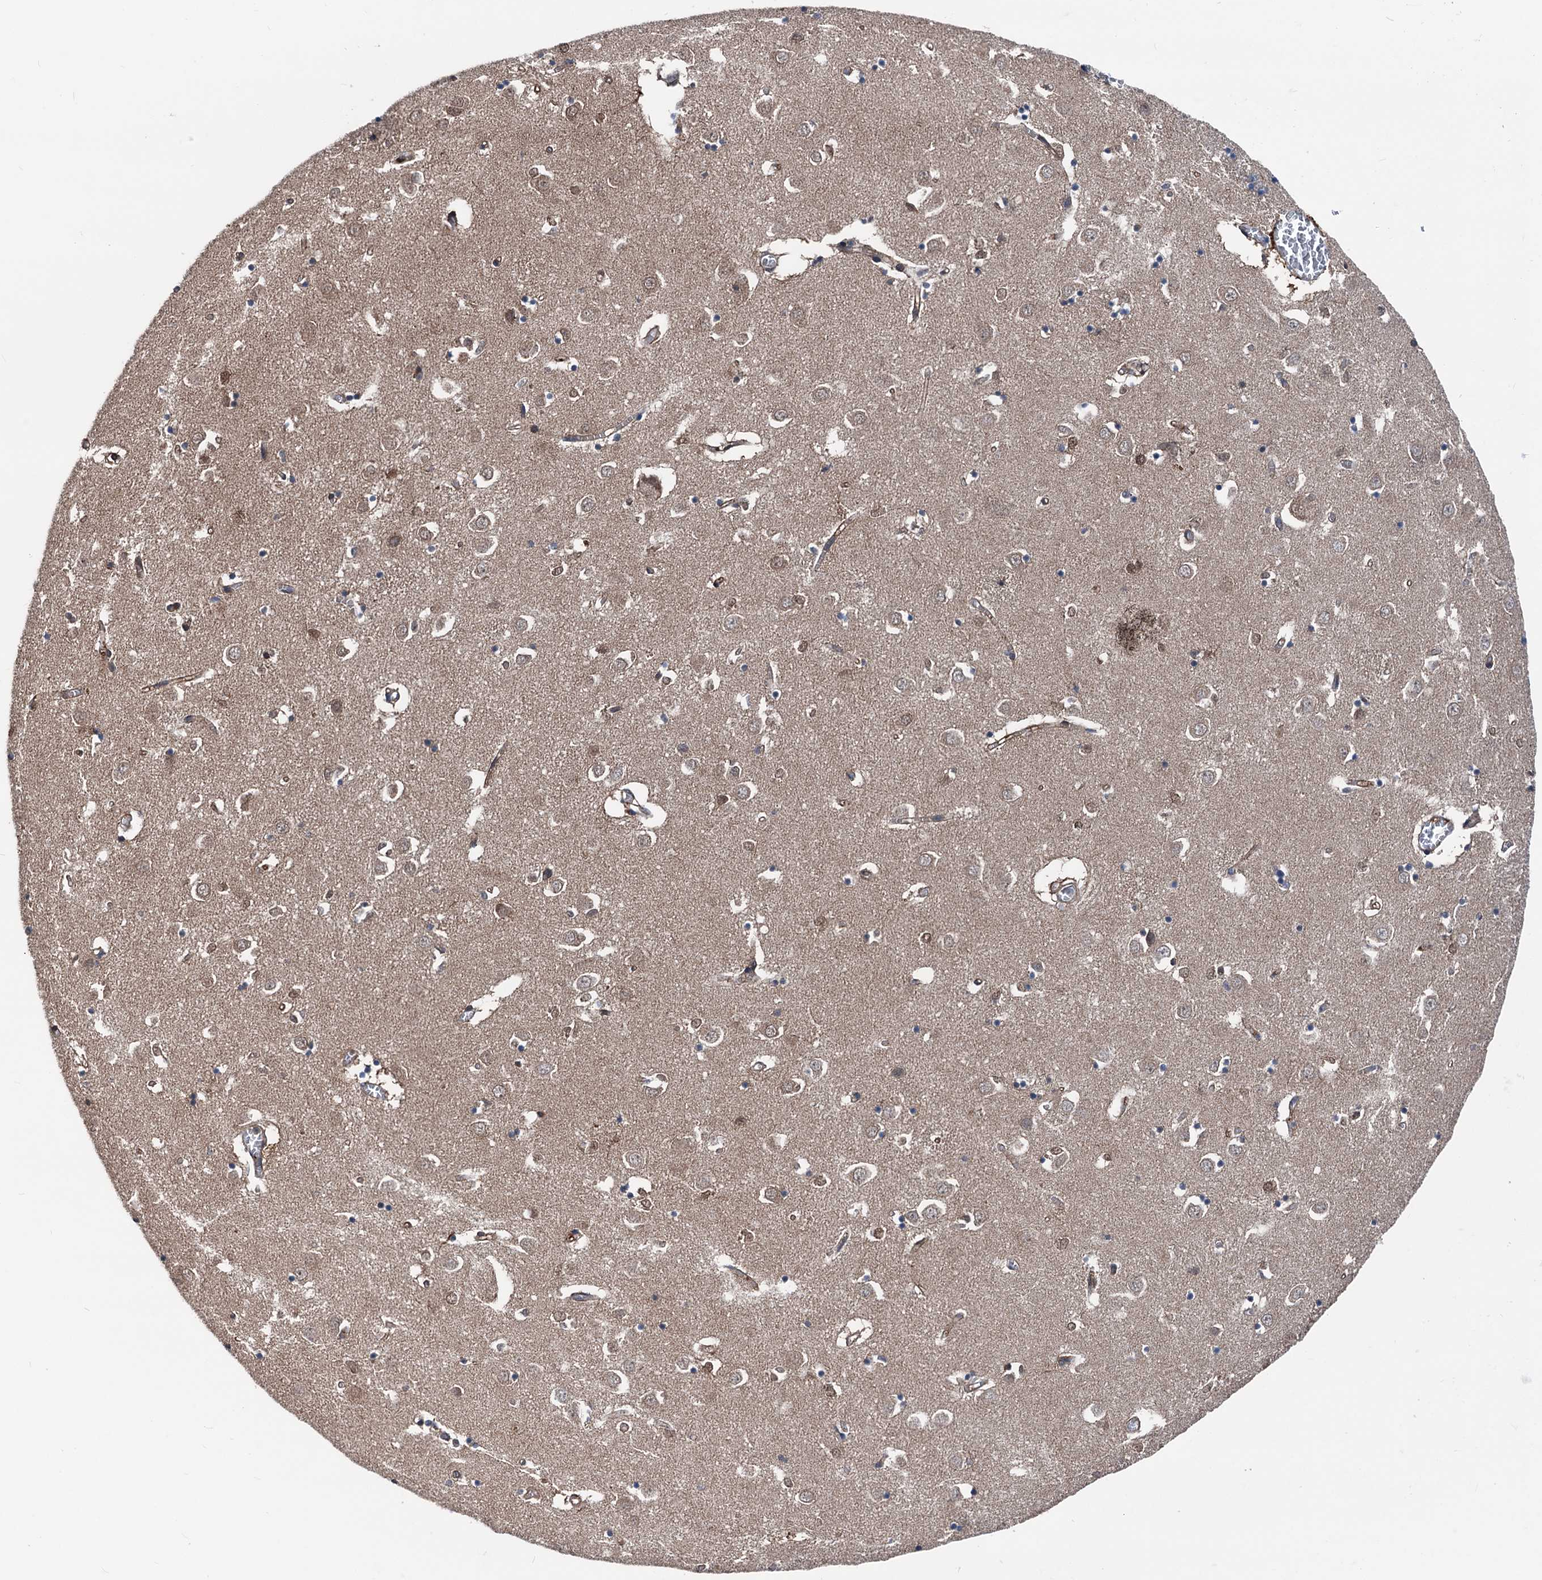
{"staining": {"intensity": "moderate", "quantity": "<25%", "location": "nuclear"}, "tissue": "caudate", "cell_type": "Glial cells", "image_type": "normal", "snomed": [{"axis": "morphology", "description": "Normal tissue, NOS"}, {"axis": "topography", "description": "Lateral ventricle wall"}], "caption": "Moderate nuclear expression for a protein is identified in about <25% of glial cells of normal caudate using IHC.", "gene": "GLO1", "patient": {"sex": "male", "age": 70}}